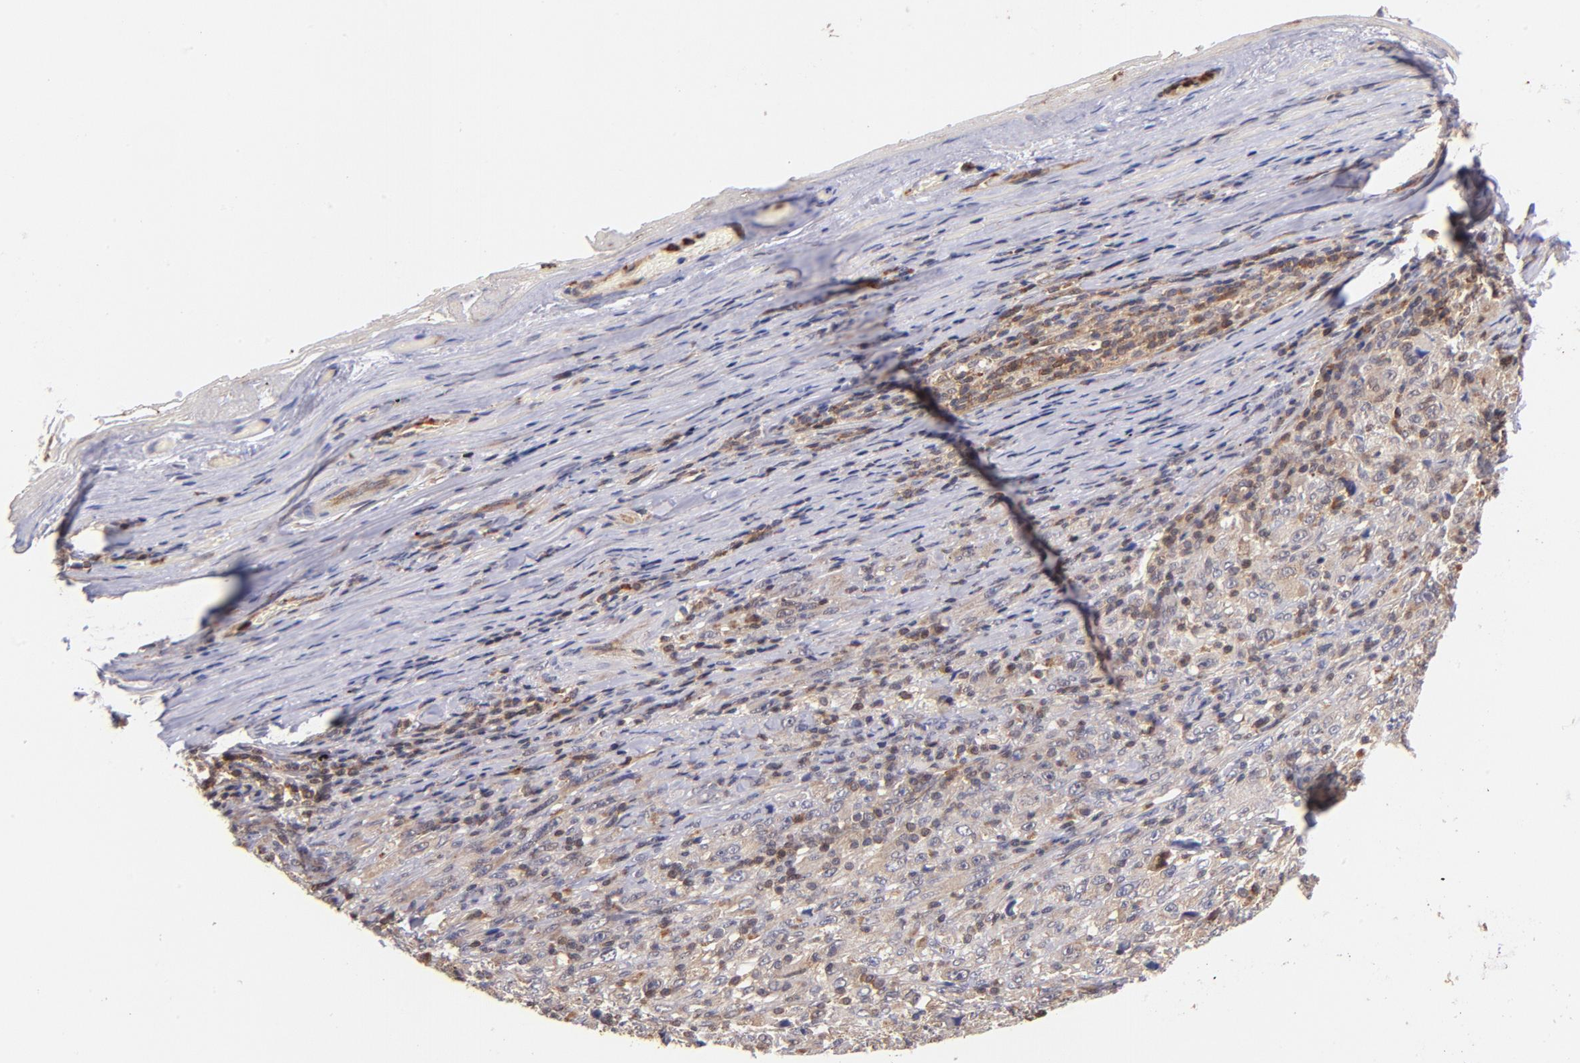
{"staining": {"intensity": "weak", "quantity": ">75%", "location": "cytoplasmic/membranous"}, "tissue": "melanoma", "cell_type": "Tumor cells", "image_type": "cancer", "snomed": [{"axis": "morphology", "description": "Malignant melanoma, Metastatic site"}, {"axis": "topography", "description": "Skin"}], "caption": "Malignant melanoma (metastatic site) stained with a protein marker reveals weak staining in tumor cells.", "gene": "YWHAB", "patient": {"sex": "female", "age": 56}}